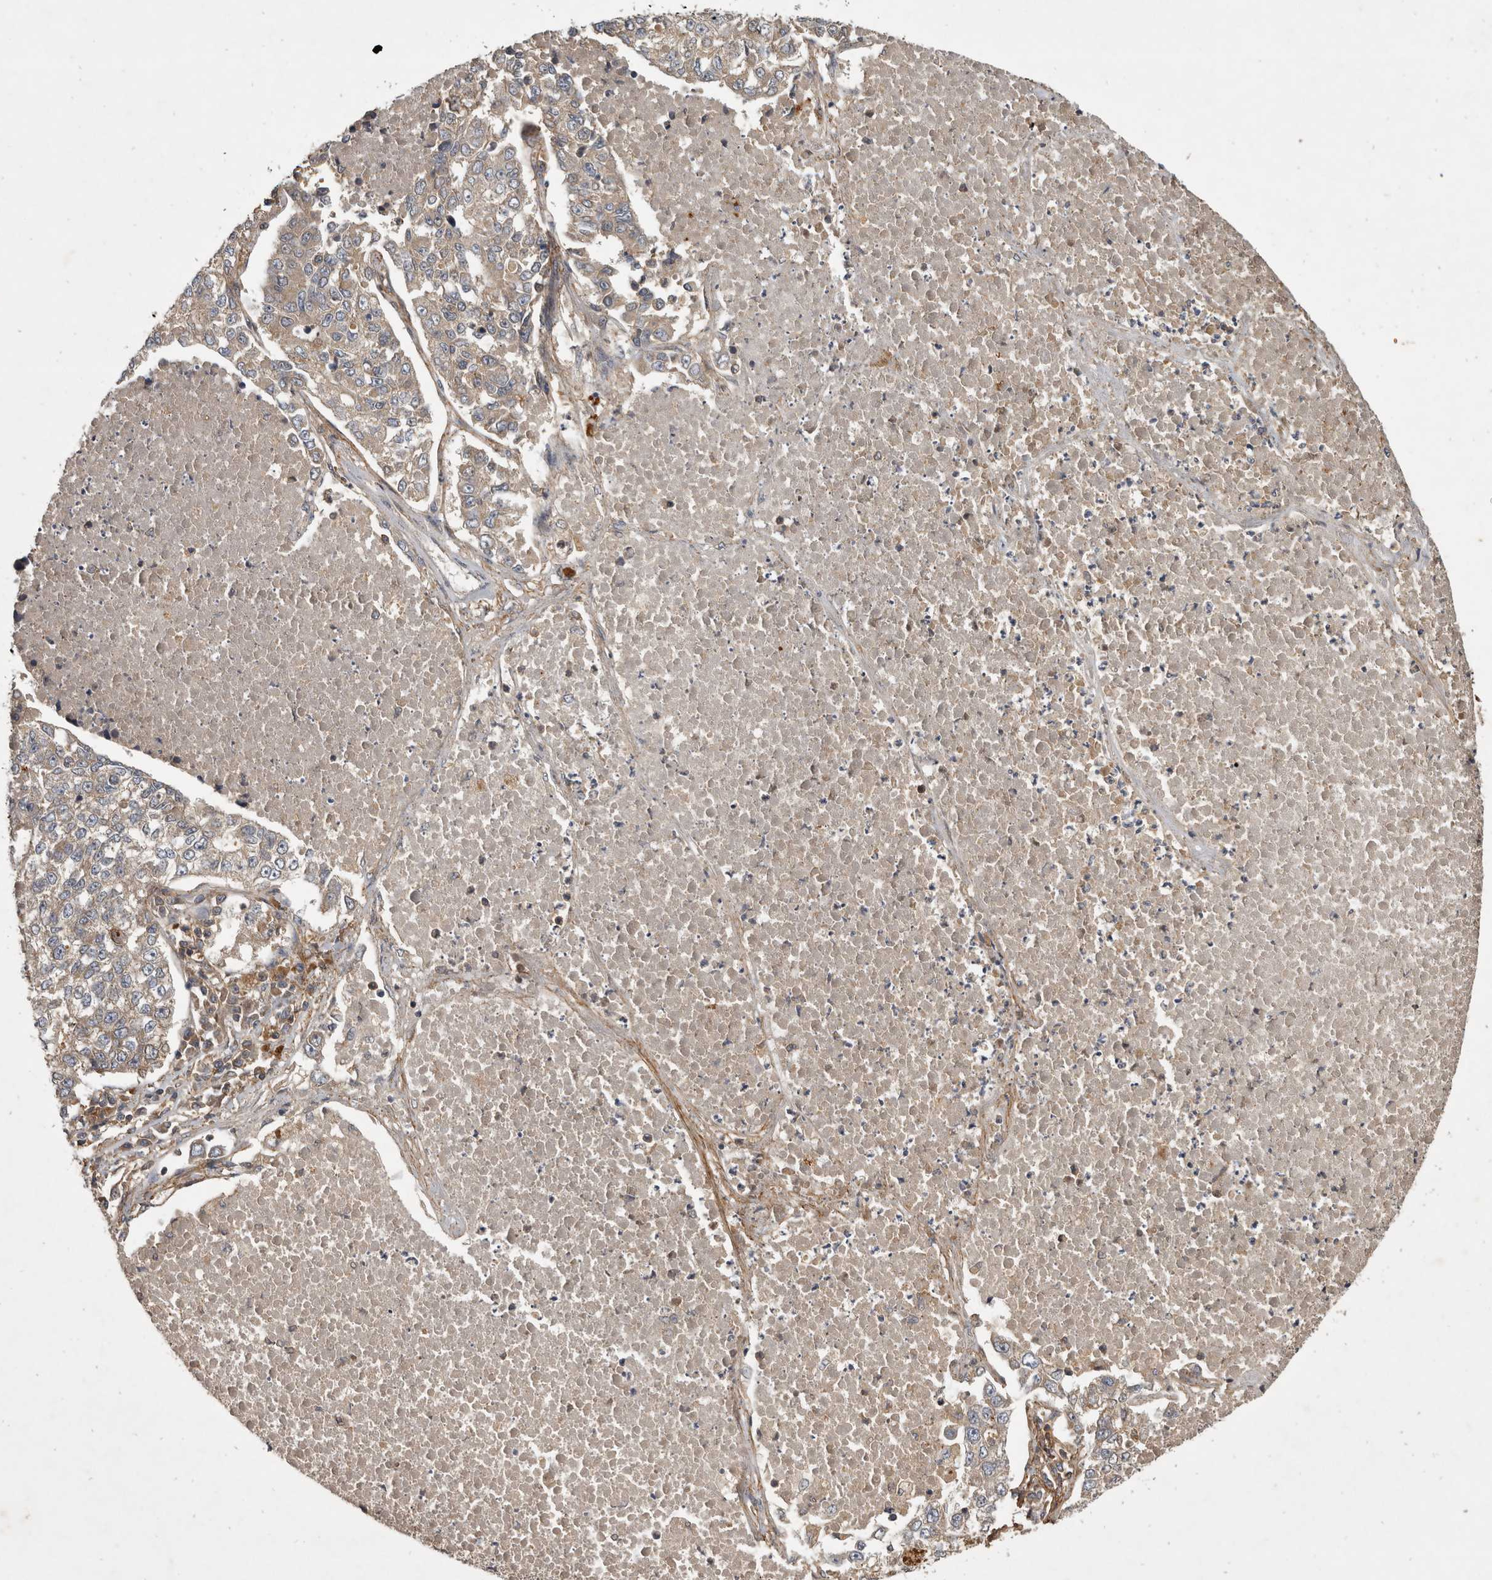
{"staining": {"intensity": "weak", "quantity": ">75%", "location": "cytoplasmic/membranous"}, "tissue": "lung cancer", "cell_type": "Tumor cells", "image_type": "cancer", "snomed": [{"axis": "morphology", "description": "Adenocarcinoma, NOS"}, {"axis": "topography", "description": "Lung"}], "caption": "IHC (DAB) staining of lung cancer (adenocarcinoma) shows weak cytoplasmic/membranous protein expression in about >75% of tumor cells. Nuclei are stained in blue.", "gene": "TRMT61B", "patient": {"sex": "male", "age": 49}}